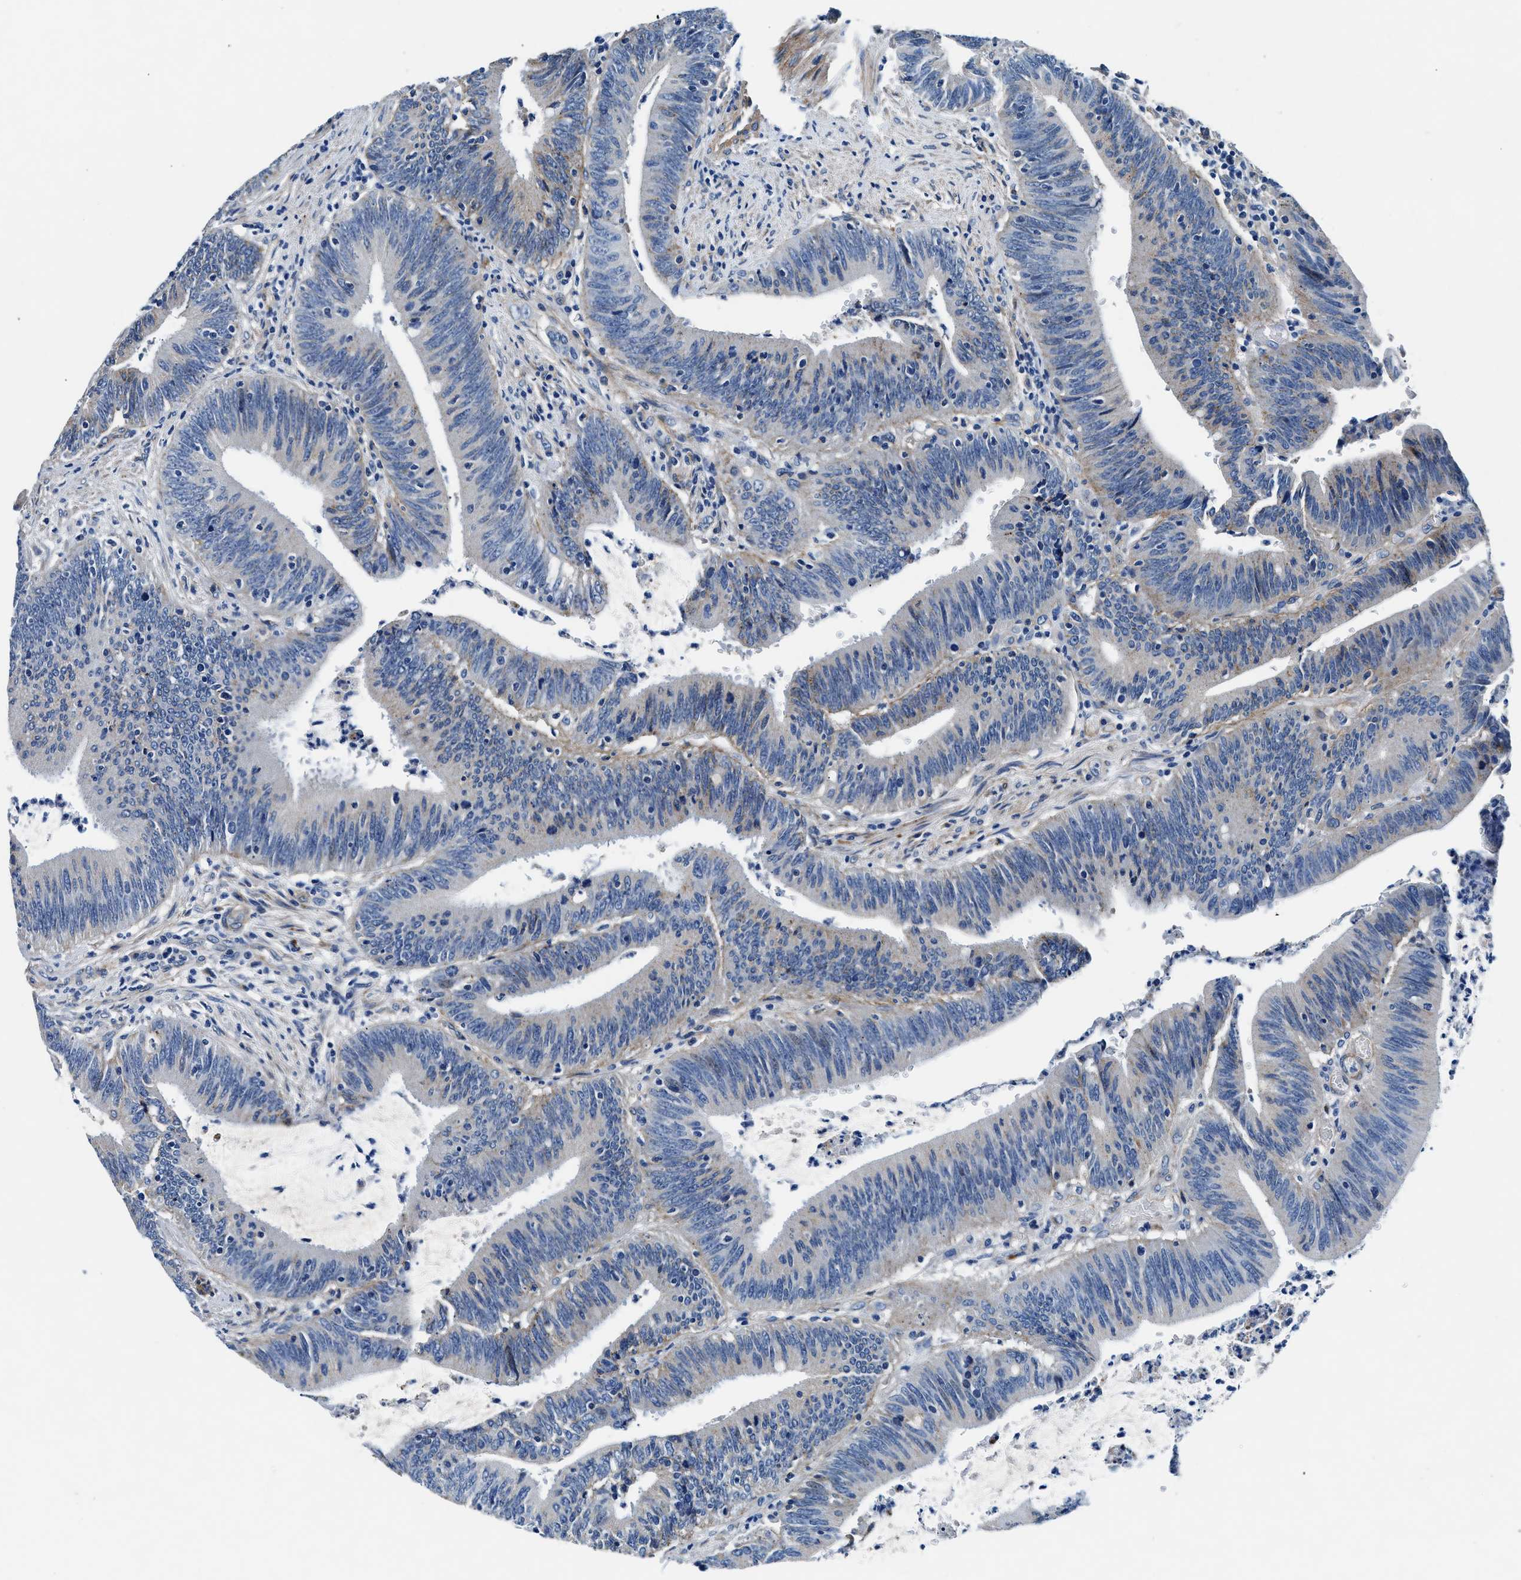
{"staining": {"intensity": "negative", "quantity": "none", "location": "none"}, "tissue": "colorectal cancer", "cell_type": "Tumor cells", "image_type": "cancer", "snomed": [{"axis": "morphology", "description": "Normal tissue, NOS"}, {"axis": "morphology", "description": "Adenocarcinoma, NOS"}, {"axis": "topography", "description": "Rectum"}], "caption": "Tumor cells show no significant staining in colorectal adenocarcinoma.", "gene": "DAG1", "patient": {"sex": "female", "age": 66}}